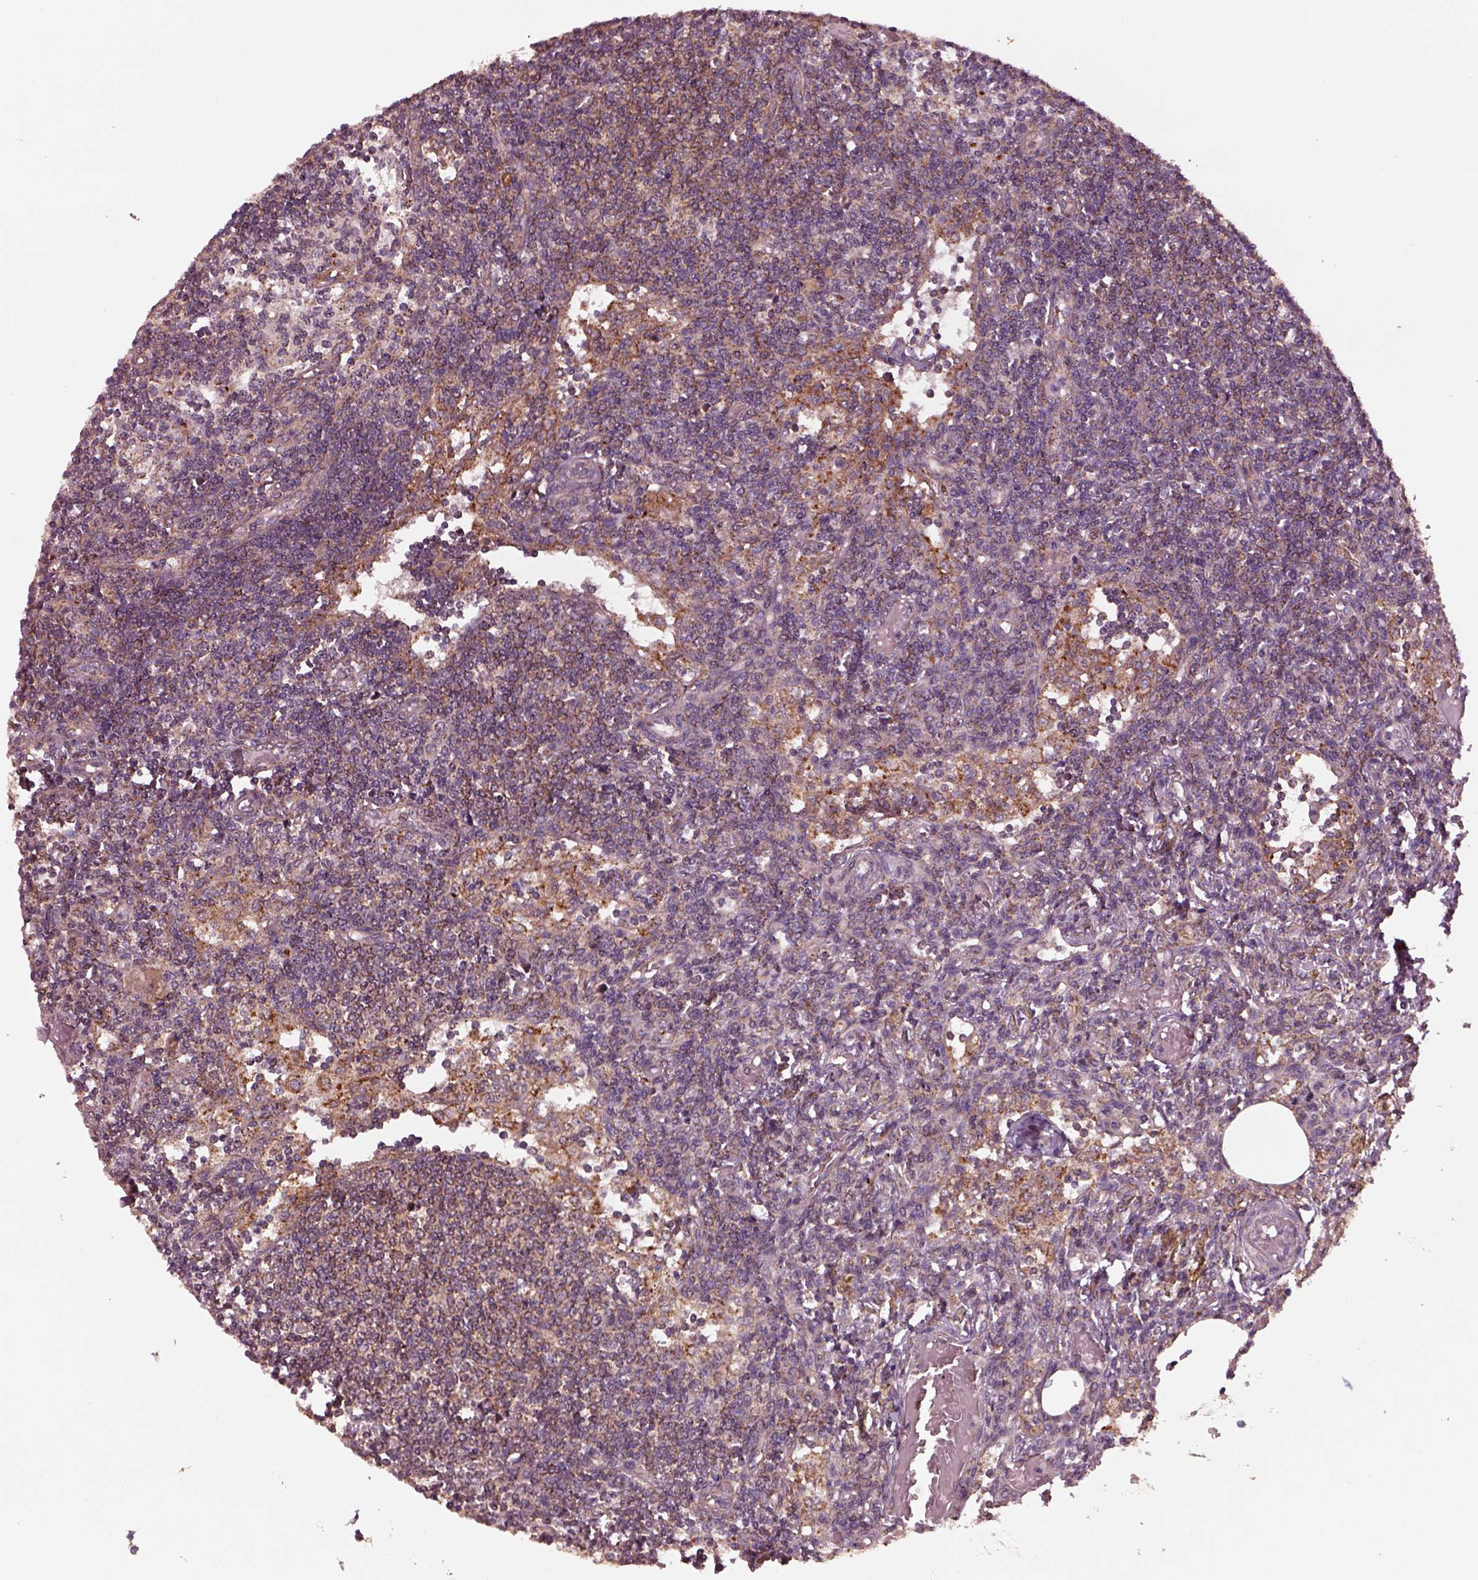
{"staining": {"intensity": "moderate", "quantity": "<25%", "location": "cytoplasmic/membranous"}, "tissue": "lymph node", "cell_type": "Germinal center cells", "image_type": "normal", "snomed": [{"axis": "morphology", "description": "Normal tissue, NOS"}, {"axis": "topography", "description": "Lymph node"}], "caption": "Lymph node stained with DAB immunohistochemistry exhibits low levels of moderate cytoplasmic/membranous expression in approximately <25% of germinal center cells.", "gene": "WASHC2A", "patient": {"sex": "female", "age": 69}}